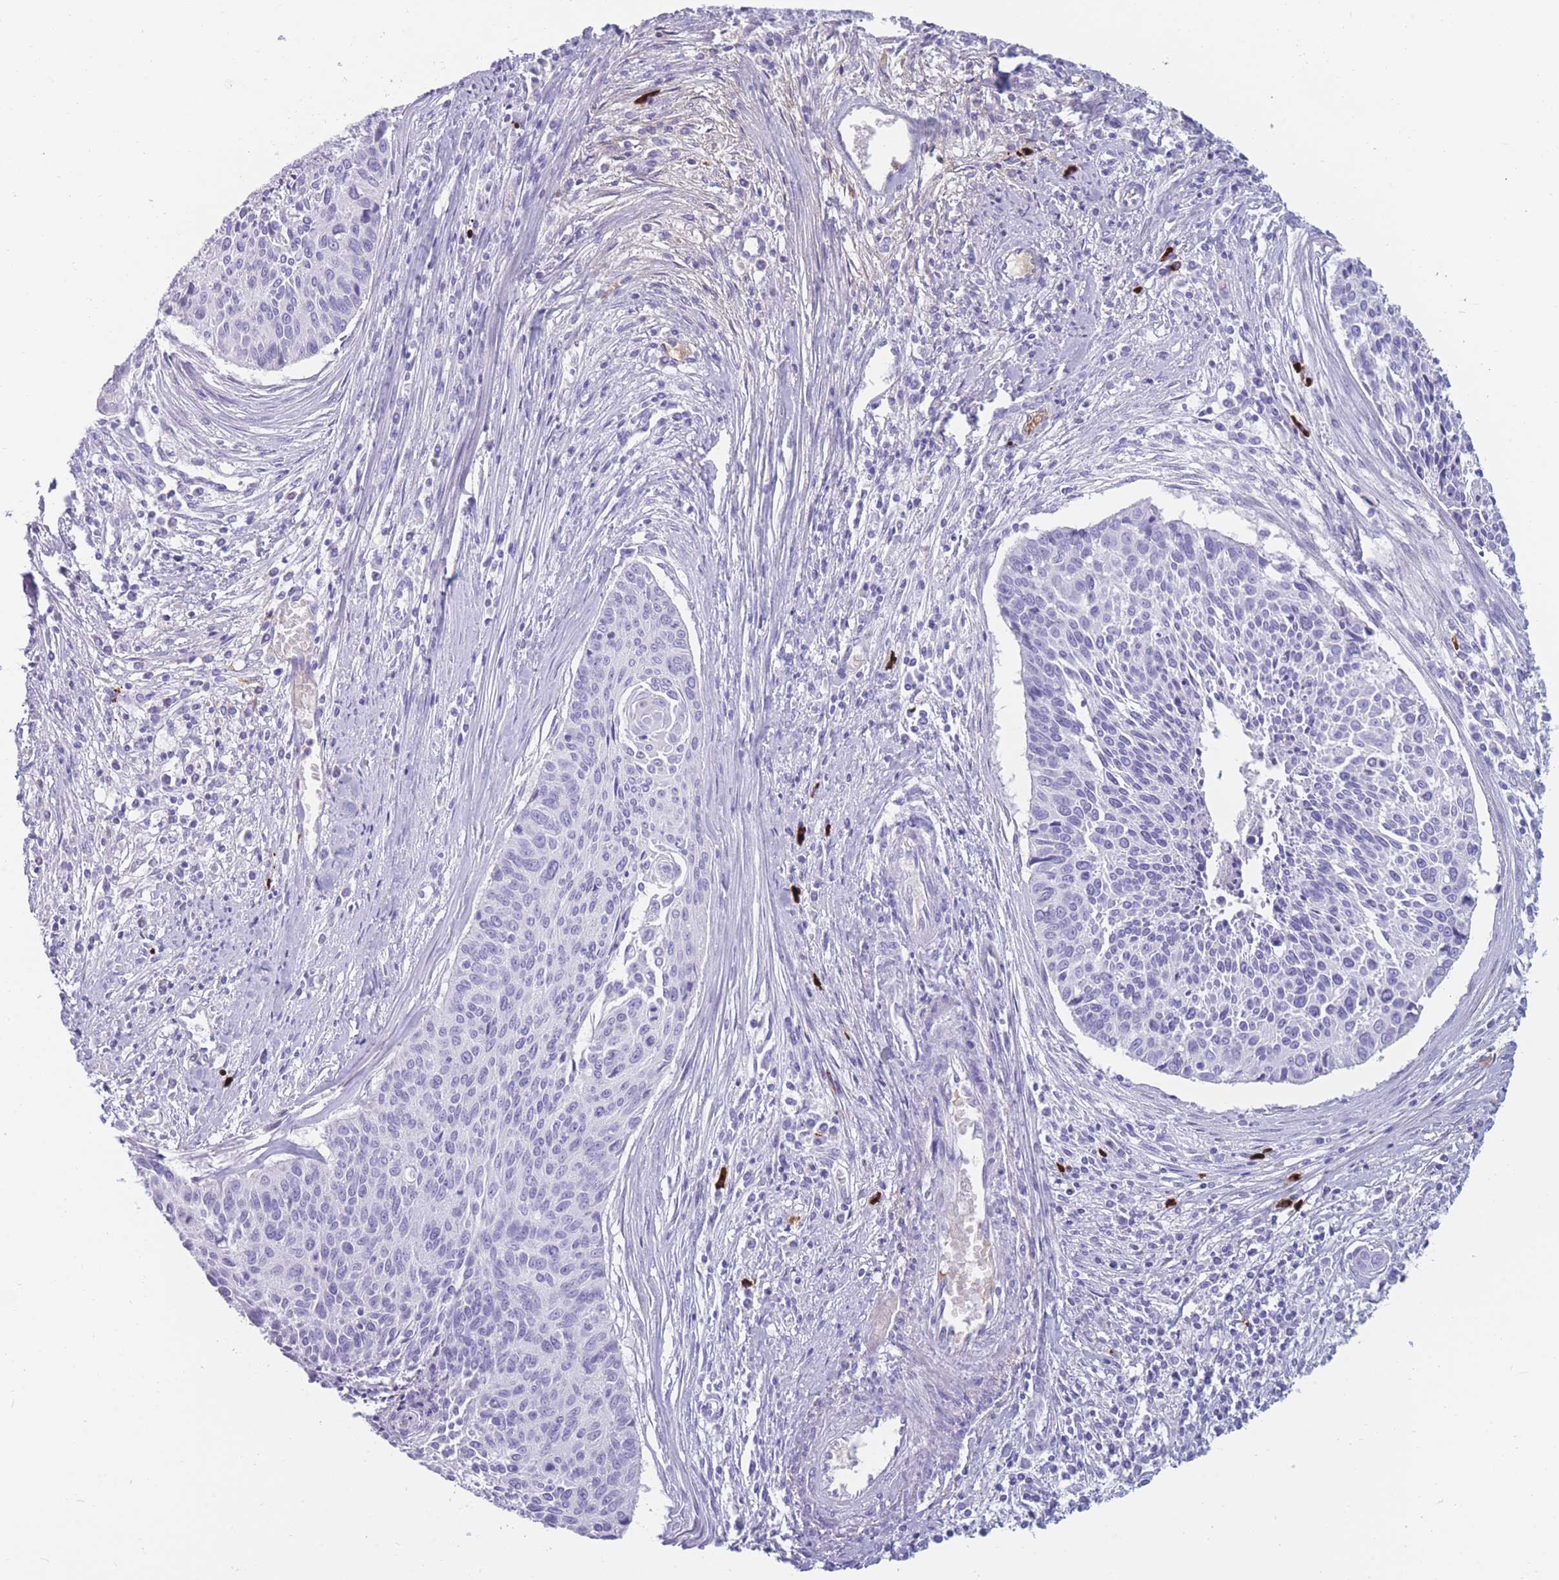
{"staining": {"intensity": "negative", "quantity": "none", "location": "none"}, "tissue": "cervical cancer", "cell_type": "Tumor cells", "image_type": "cancer", "snomed": [{"axis": "morphology", "description": "Squamous cell carcinoma, NOS"}, {"axis": "topography", "description": "Cervix"}], "caption": "The image exhibits no significant positivity in tumor cells of cervical squamous cell carcinoma. The staining is performed using DAB (3,3'-diaminobenzidine) brown chromogen with nuclei counter-stained in using hematoxylin.", "gene": "TNFSF11", "patient": {"sex": "female", "age": 55}}